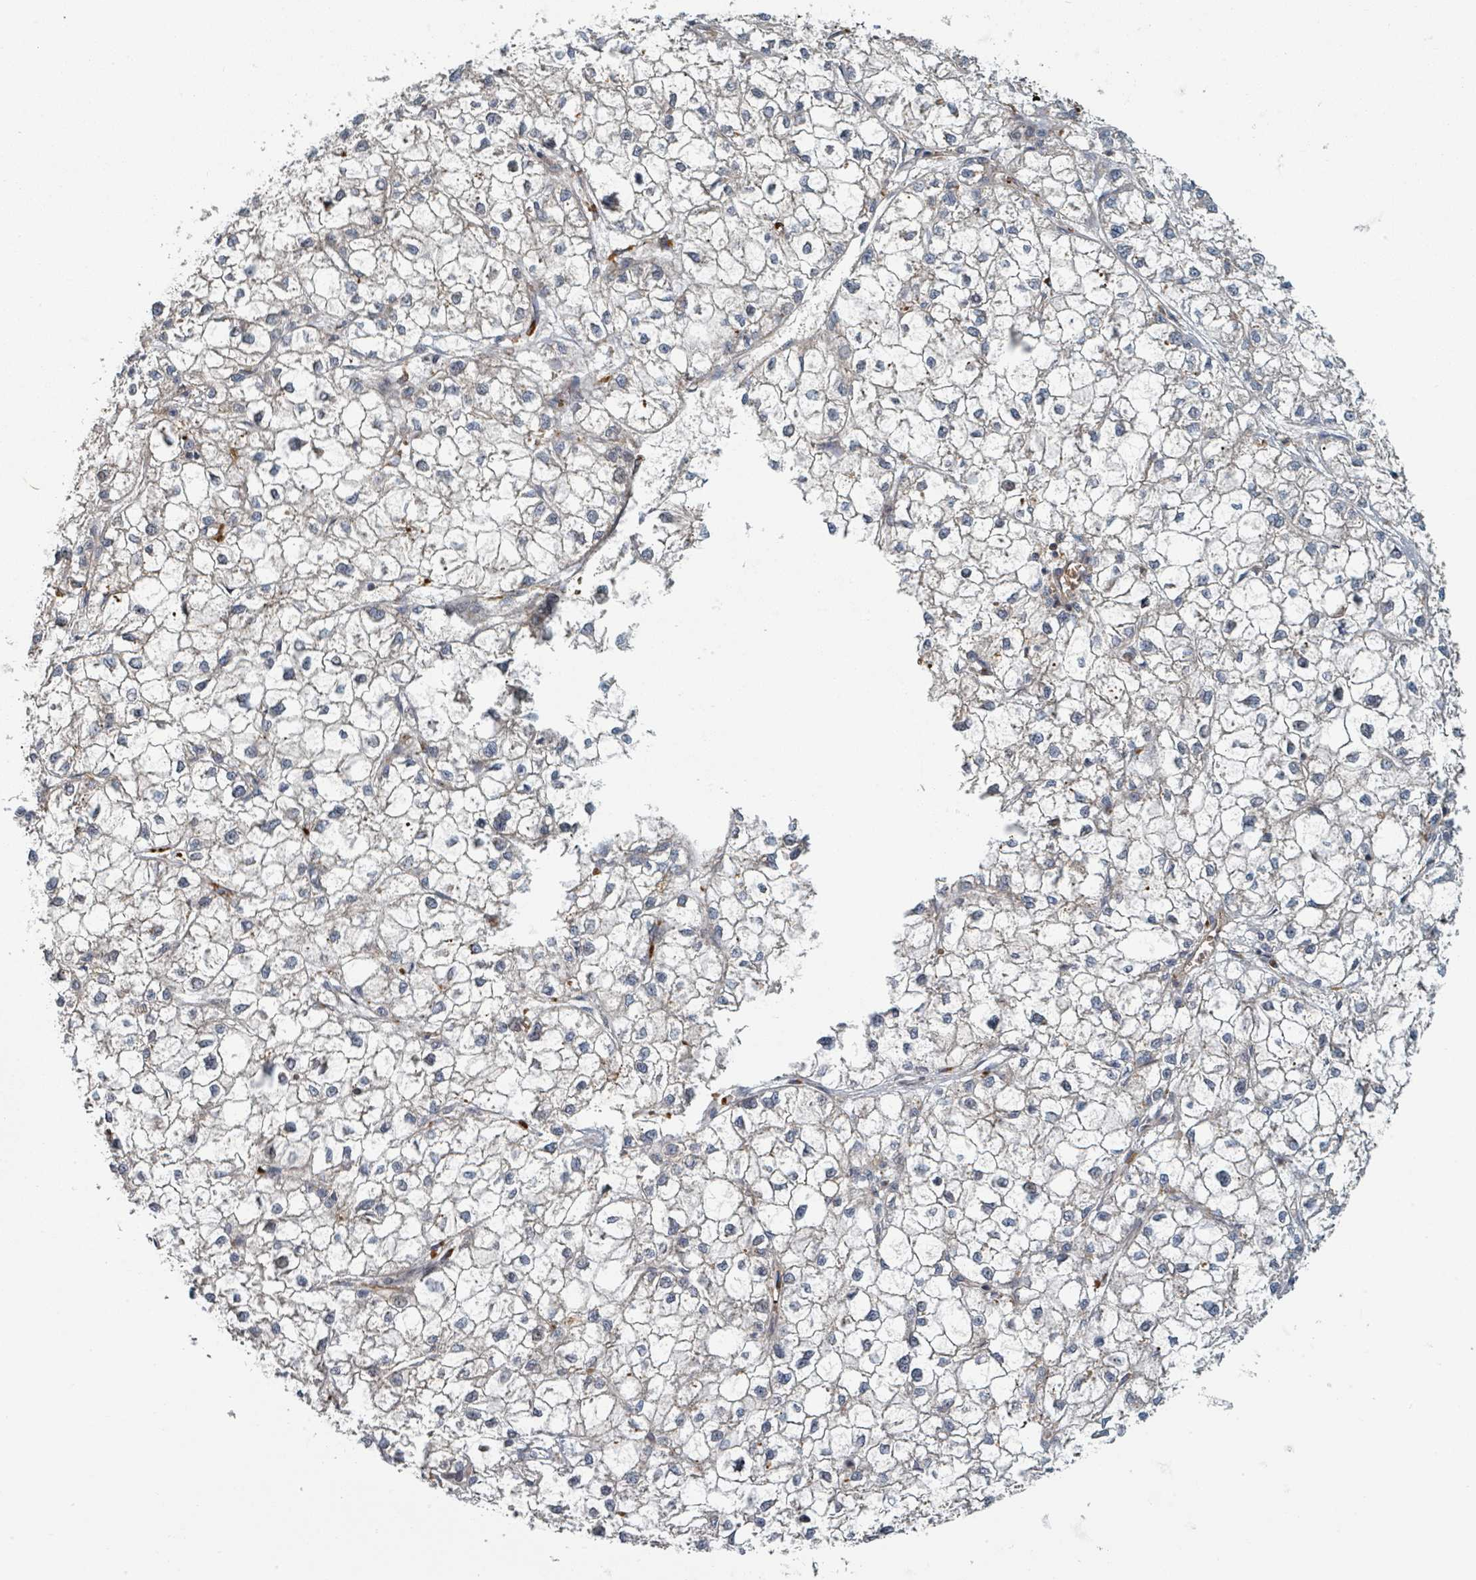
{"staining": {"intensity": "negative", "quantity": "none", "location": "none"}, "tissue": "liver cancer", "cell_type": "Tumor cells", "image_type": "cancer", "snomed": [{"axis": "morphology", "description": "Carcinoma, Hepatocellular, NOS"}, {"axis": "topography", "description": "Liver"}], "caption": "Immunohistochemistry (IHC) image of liver cancer (hepatocellular carcinoma) stained for a protein (brown), which displays no staining in tumor cells.", "gene": "TRPC4AP", "patient": {"sex": "female", "age": 43}}